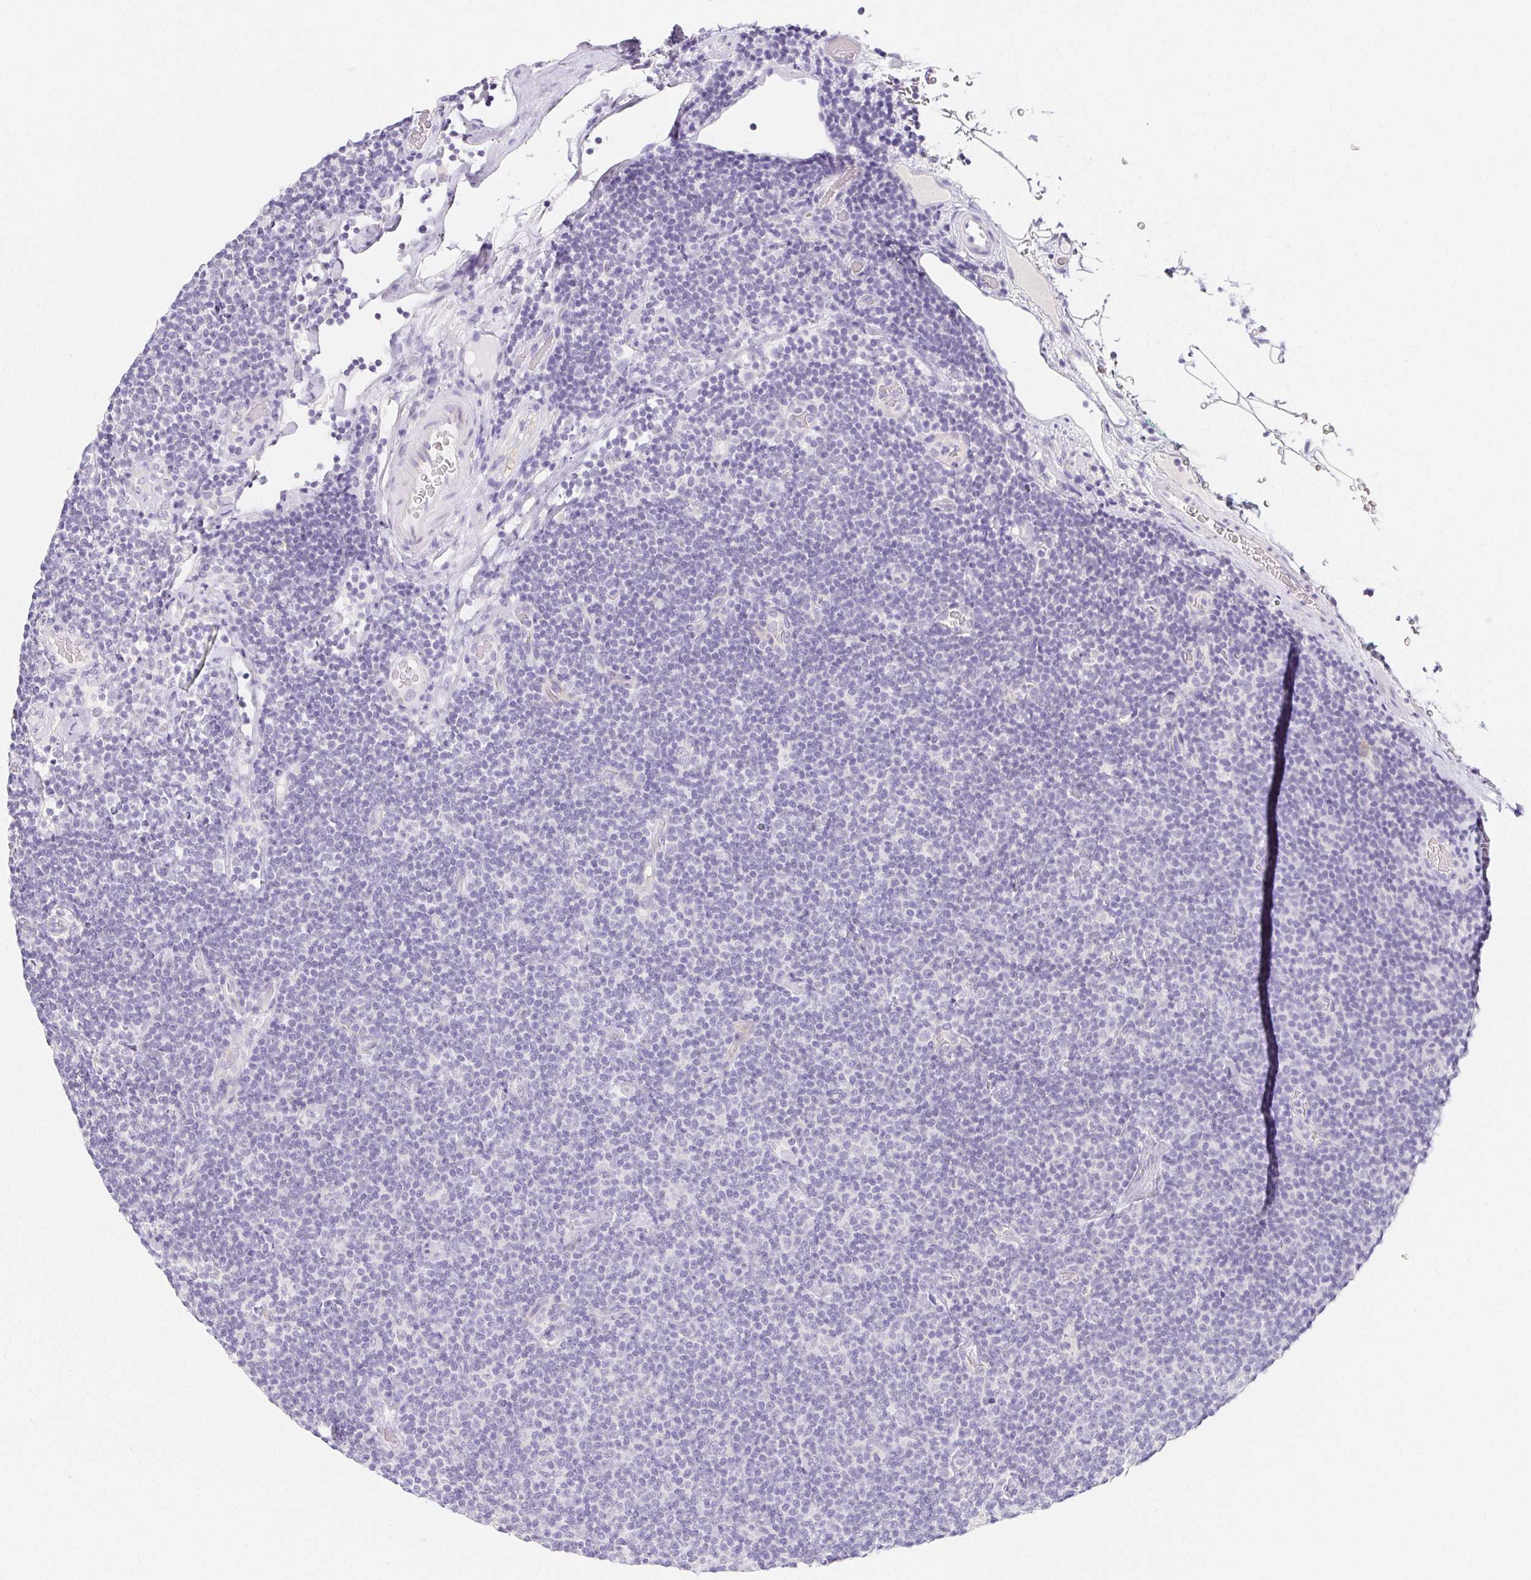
{"staining": {"intensity": "negative", "quantity": "none", "location": "none"}, "tissue": "lymphoma", "cell_type": "Tumor cells", "image_type": "cancer", "snomed": [{"axis": "morphology", "description": "Malignant lymphoma, non-Hodgkin's type, Low grade"}, {"axis": "topography", "description": "Lymph node"}], "caption": "Human low-grade malignant lymphoma, non-Hodgkin's type stained for a protein using IHC displays no positivity in tumor cells.", "gene": "ZBBX", "patient": {"sex": "male", "age": 81}}